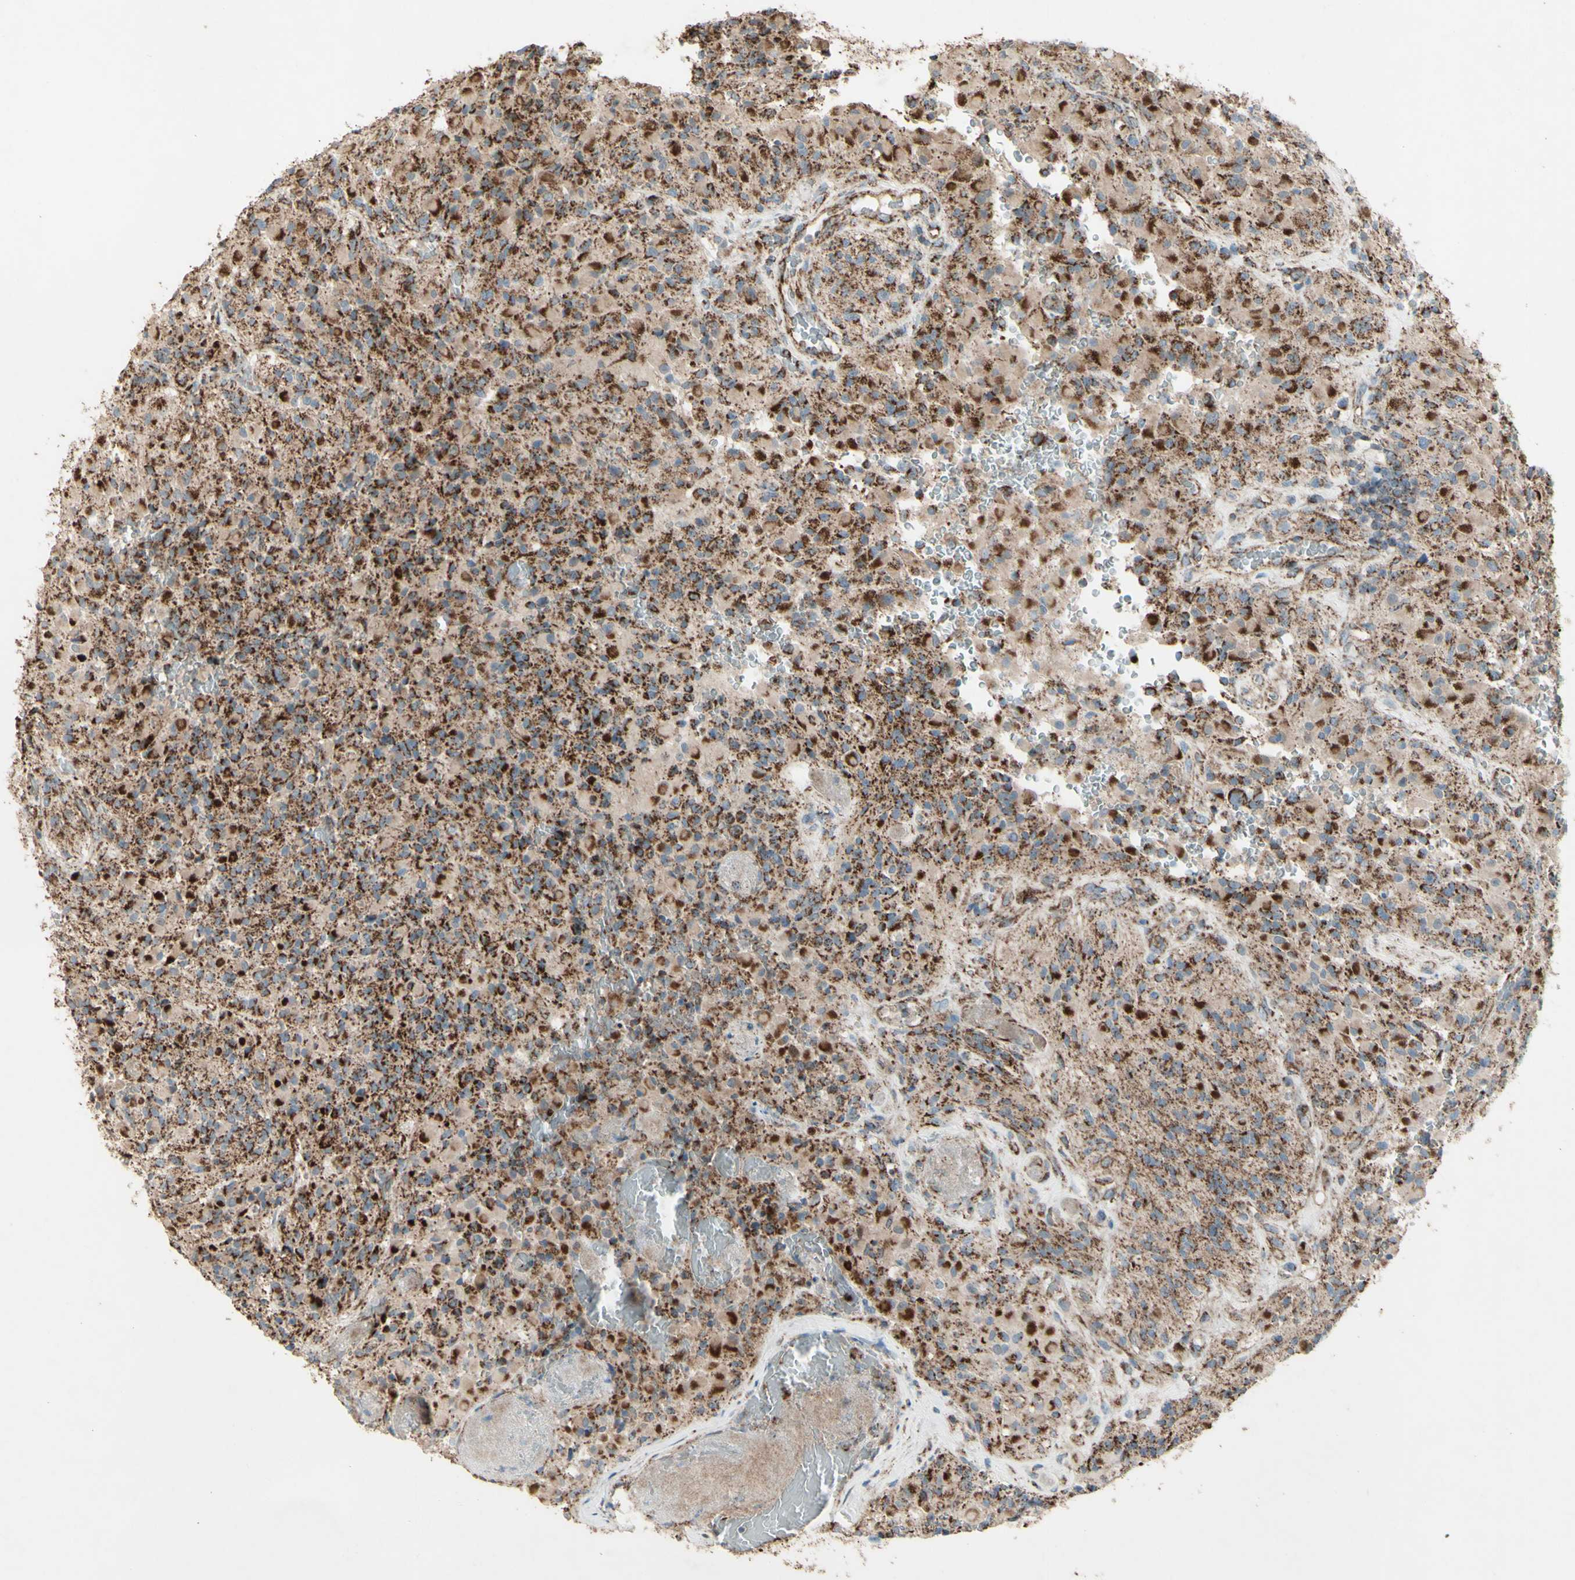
{"staining": {"intensity": "strong", "quantity": ">75%", "location": "cytoplasmic/membranous"}, "tissue": "glioma", "cell_type": "Tumor cells", "image_type": "cancer", "snomed": [{"axis": "morphology", "description": "Glioma, malignant, High grade"}, {"axis": "topography", "description": "Brain"}], "caption": "IHC photomicrograph of neoplastic tissue: high-grade glioma (malignant) stained using IHC shows high levels of strong protein expression localized specifically in the cytoplasmic/membranous of tumor cells, appearing as a cytoplasmic/membranous brown color.", "gene": "RHOT1", "patient": {"sex": "male", "age": 71}}